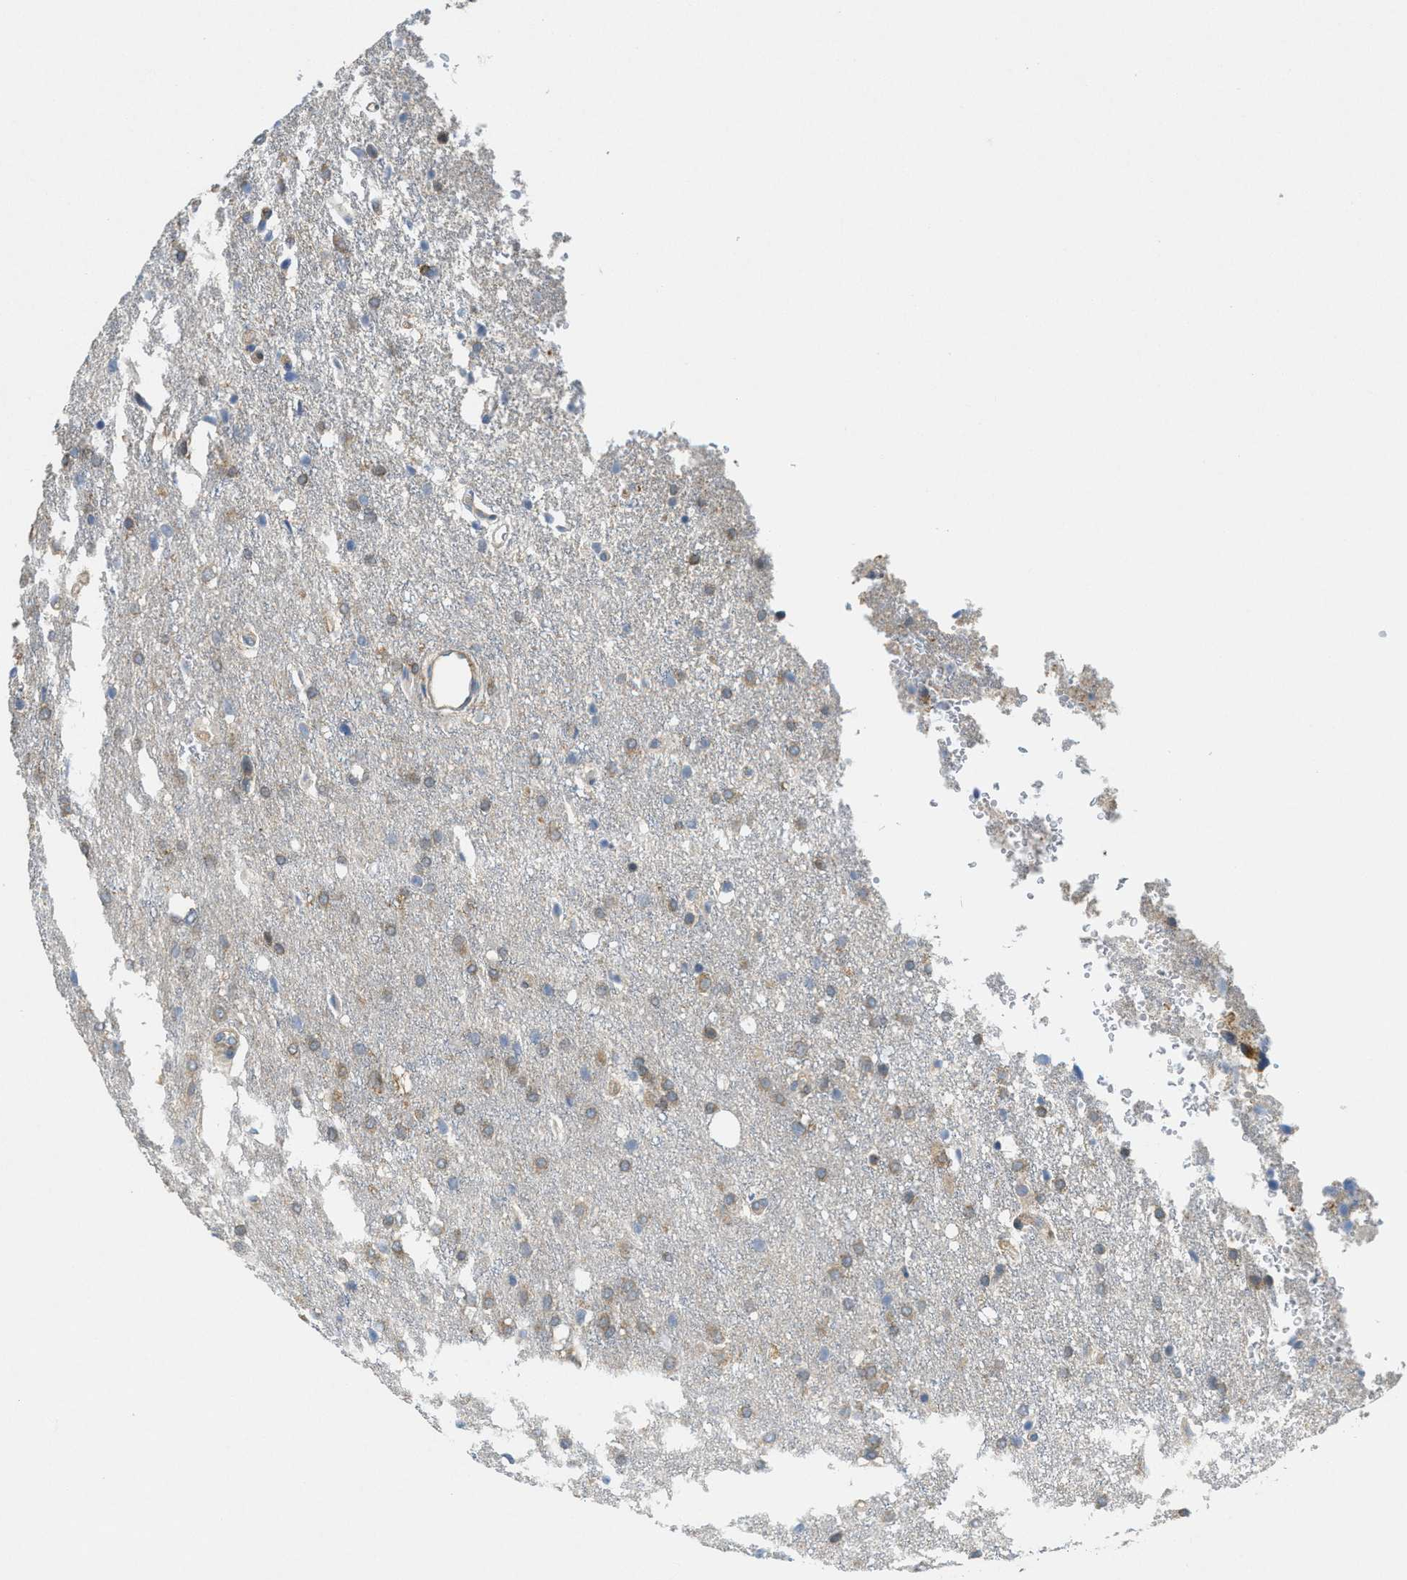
{"staining": {"intensity": "weak", "quantity": "25%-75%", "location": "cytoplasmic/membranous"}, "tissue": "glioma", "cell_type": "Tumor cells", "image_type": "cancer", "snomed": [{"axis": "morphology", "description": "Glioma, malignant, High grade"}, {"axis": "topography", "description": "Brain"}], "caption": "Immunohistochemical staining of human glioma exhibits low levels of weak cytoplasmic/membranous protein staining in about 25%-75% of tumor cells.", "gene": "ZFYVE9", "patient": {"sex": "female", "age": 58}}